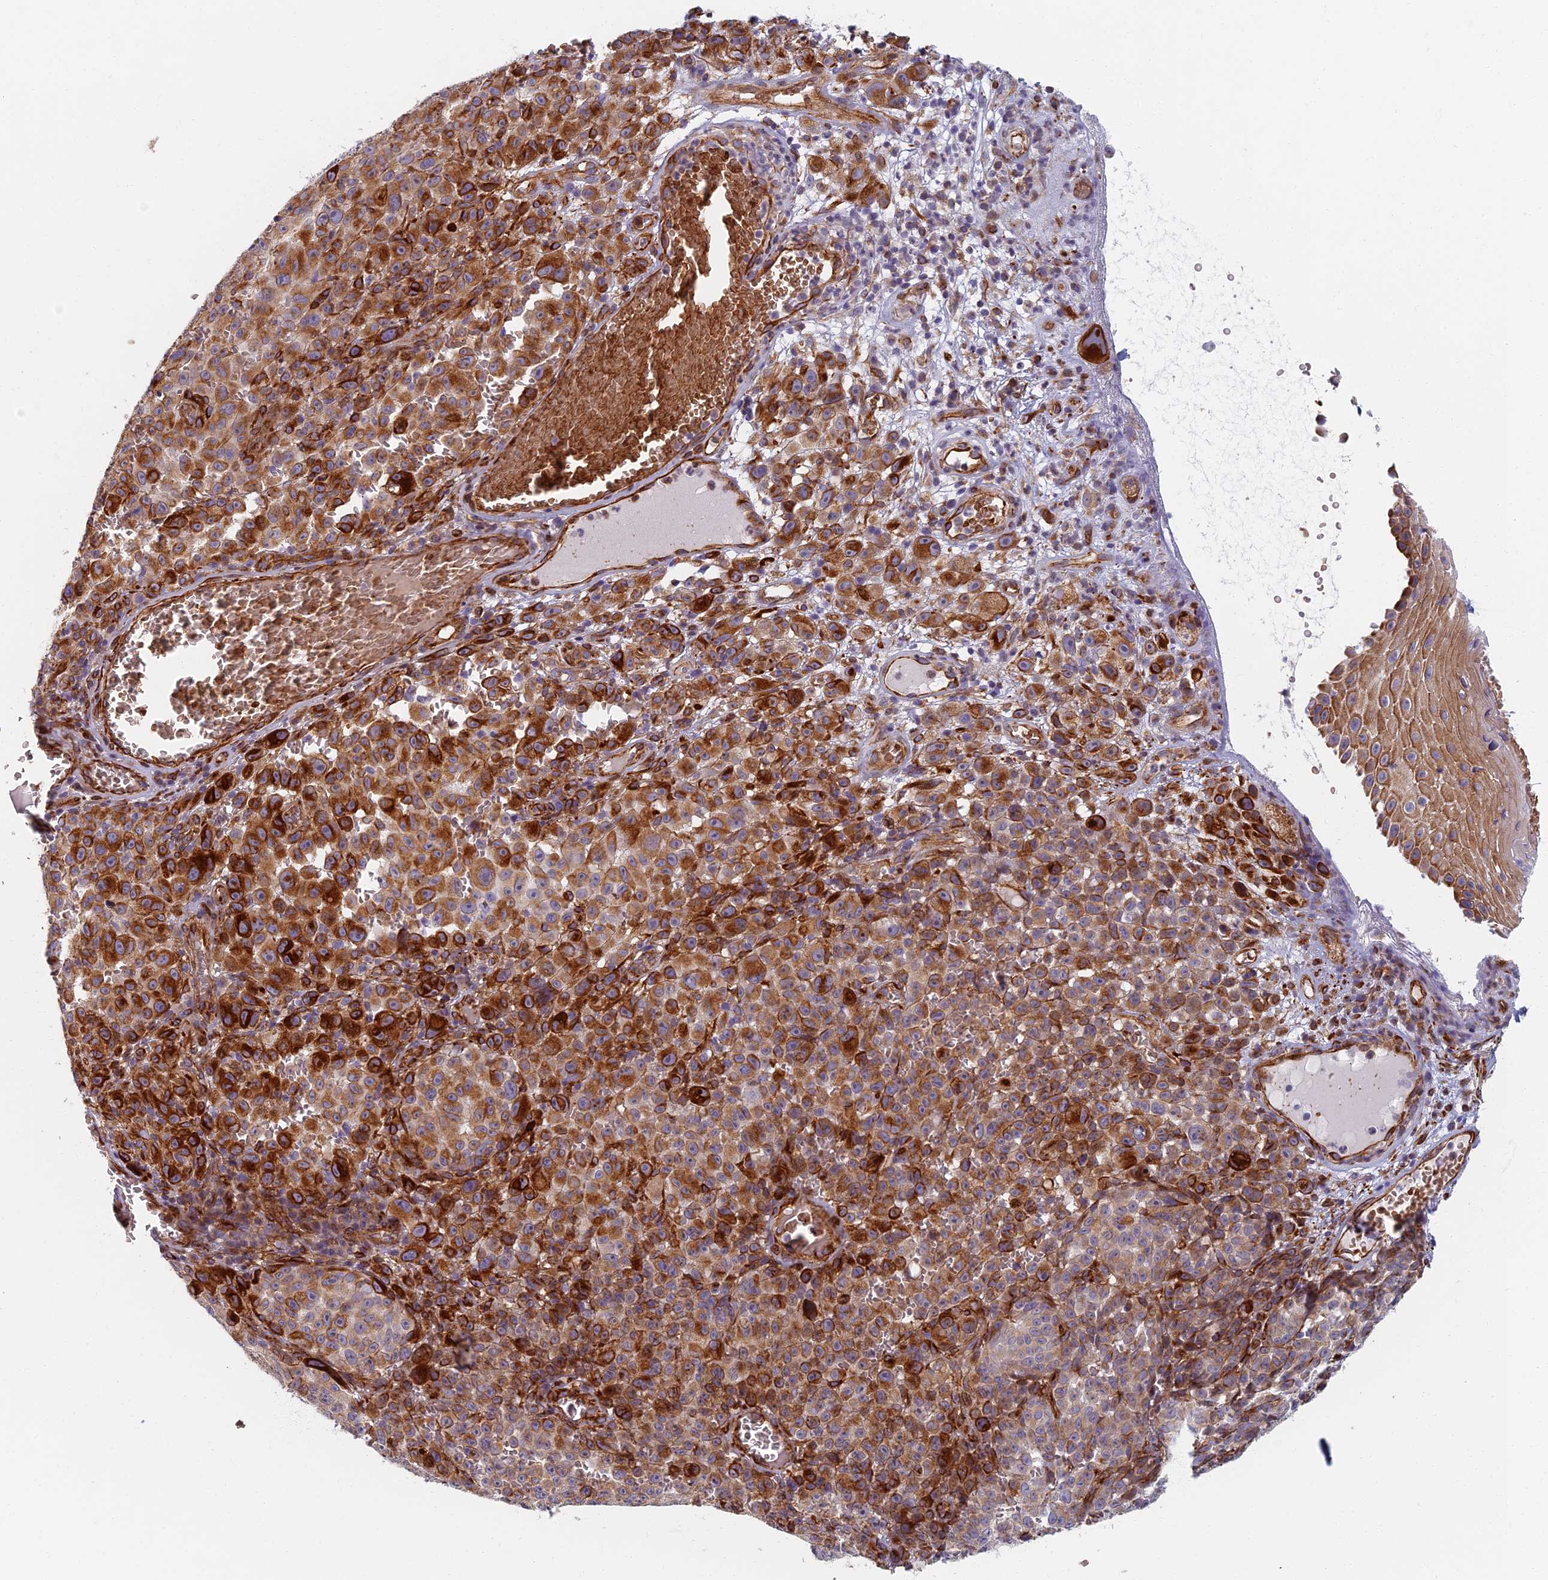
{"staining": {"intensity": "moderate", "quantity": ">75%", "location": "cytoplasmic/membranous"}, "tissue": "melanoma", "cell_type": "Tumor cells", "image_type": "cancer", "snomed": [{"axis": "morphology", "description": "Malignant melanoma, NOS"}, {"axis": "topography", "description": "Skin"}], "caption": "Protein staining by immunohistochemistry demonstrates moderate cytoplasmic/membranous positivity in approximately >75% of tumor cells in melanoma.", "gene": "ABCB10", "patient": {"sex": "female", "age": 82}}